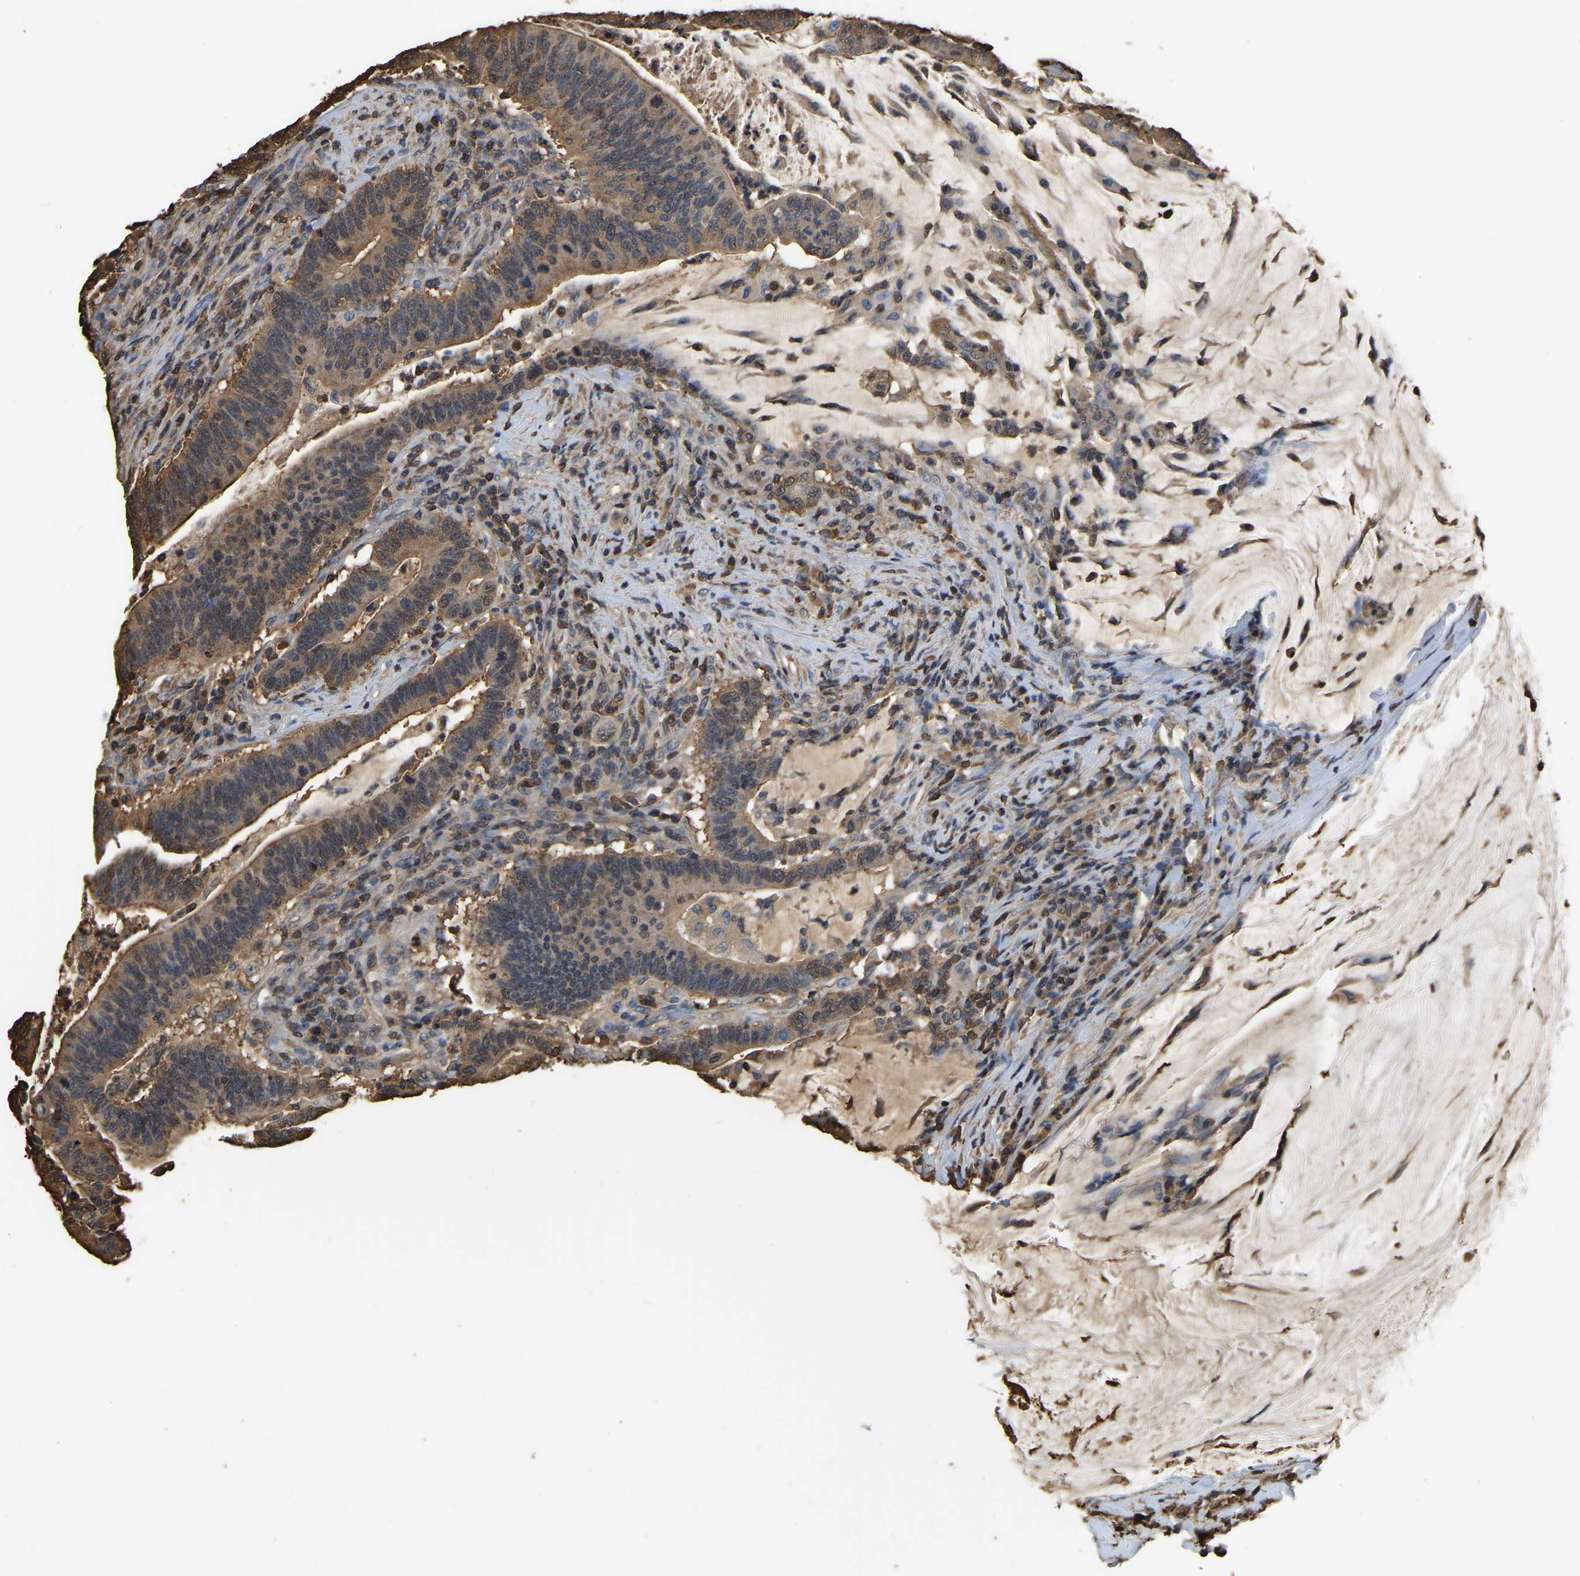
{"staining": {"intensity": "moderate", "quantity": ">75%", "location": "cytoplasmic/membranous"}, "tissue": "colorectal cancer", "cell_type": "Tumor cells", "image_type": "cancer", "snomed": [{"axis": "morphology", "description": "Normal tissue, NOS"}, {"axis": "morphology", "description": "Adenocarcinoma, NOS"}, {"axis": "topography", "description": "Colon"}], "caption": "Adenocarcinoma (colorectal) stained with a brown dye exhibits moderate cytoplasmic/membranous positive positivity in approximately >75% of tumor cells.", "gene": "LDHB", "patient": {"sex": "female", "age": 66}}